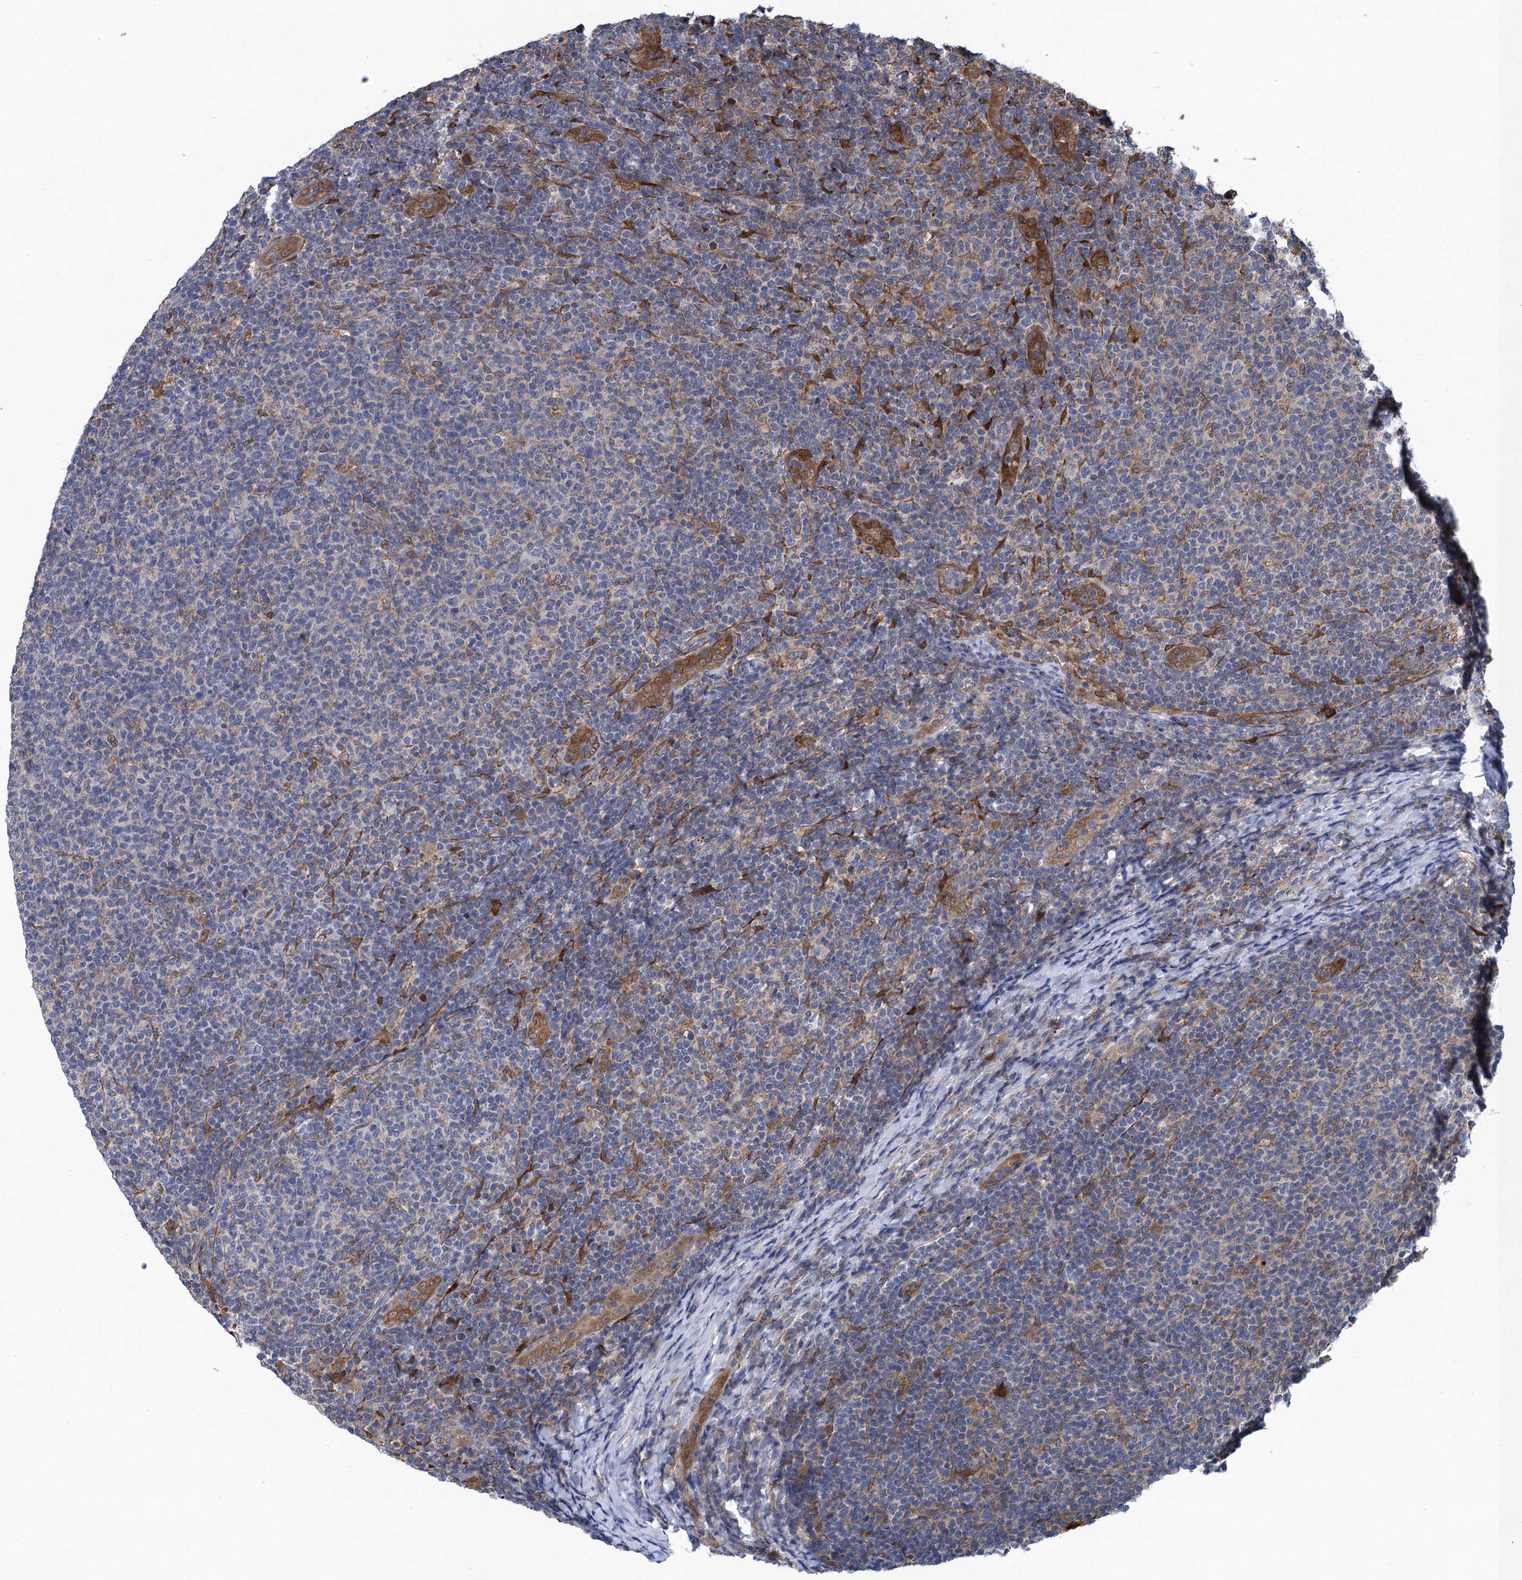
{"staining": {"intensity": "negative", "quantity": "none", "location": "none"}, "tissue": "lymphoma", "cell_type": "Tumor cells", "image_type": "cancer", "snomed": [{"axis": "morphology", "description": "Malignant lymphoma, non-Hodgkin's type, Low grade"}, {"axis": "topography", "description": "Lymph node"}], "caption": "Immunohistochemistry of lymphoma demonstrates no positivity in tumor cells. The staining is performed using DAB (3,3'-diaminobenzidine) brown chromogen with nuclei counter-stained in using hematoxylin.", "gene": "CNTN5", "patient": {"sex": "male", "age": 66}}